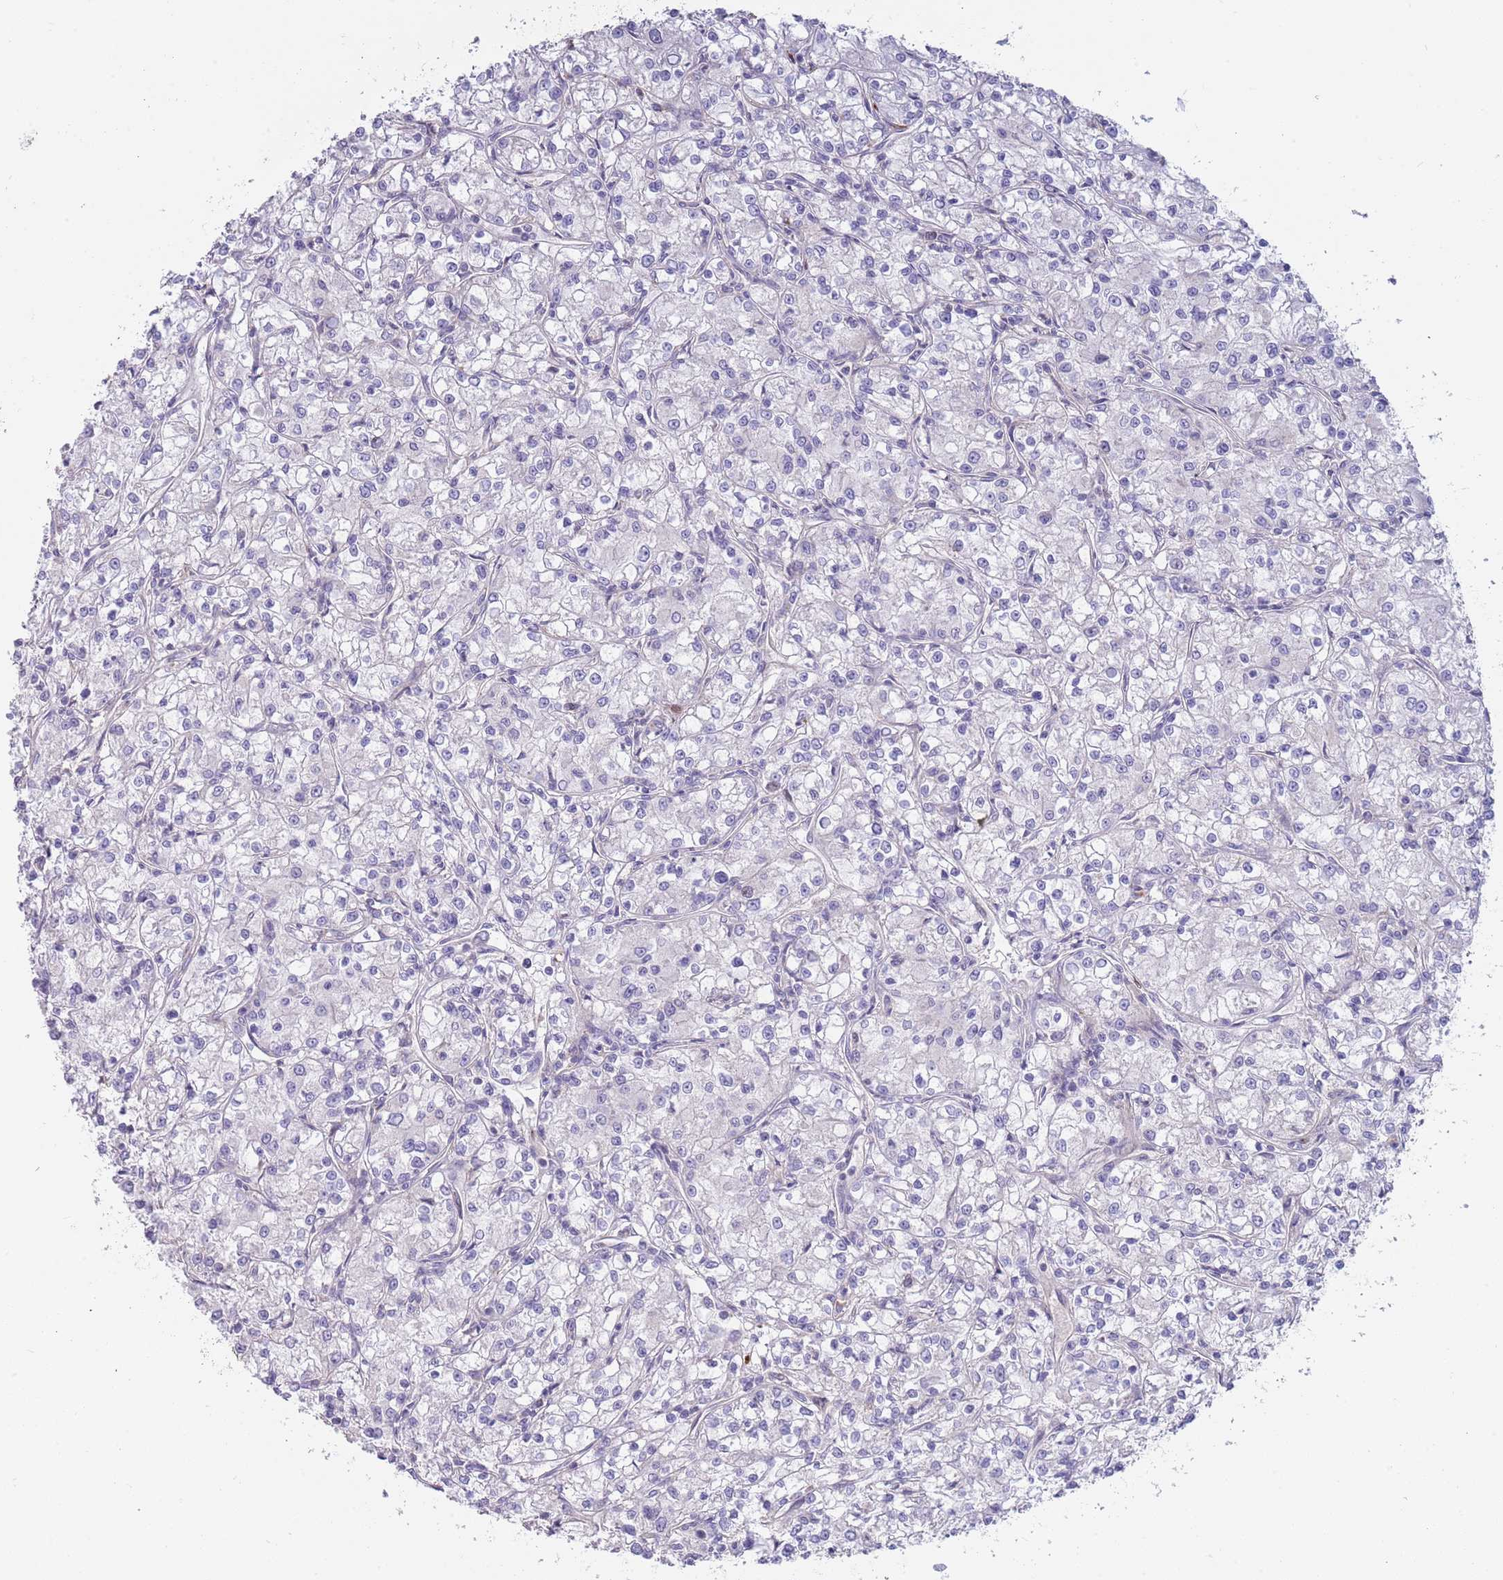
{"staining": {"intensity": "negative", "quantity": "none", "location": "none"}, "tissue": "renal cancer", "cell_type": "Tumor cells", "image_type": "cancer", "snomed": [{"axis": "morphology", "description": "Adenocarcinoma, NOS"}, {"axis": "topography", "description": "Kidney"}], "caption": "Tumor cells are negative for protein expression in human renal adenocarcinoma.", "gene": "PIMREG", "patient": {"sex": "female", "age": 59}}